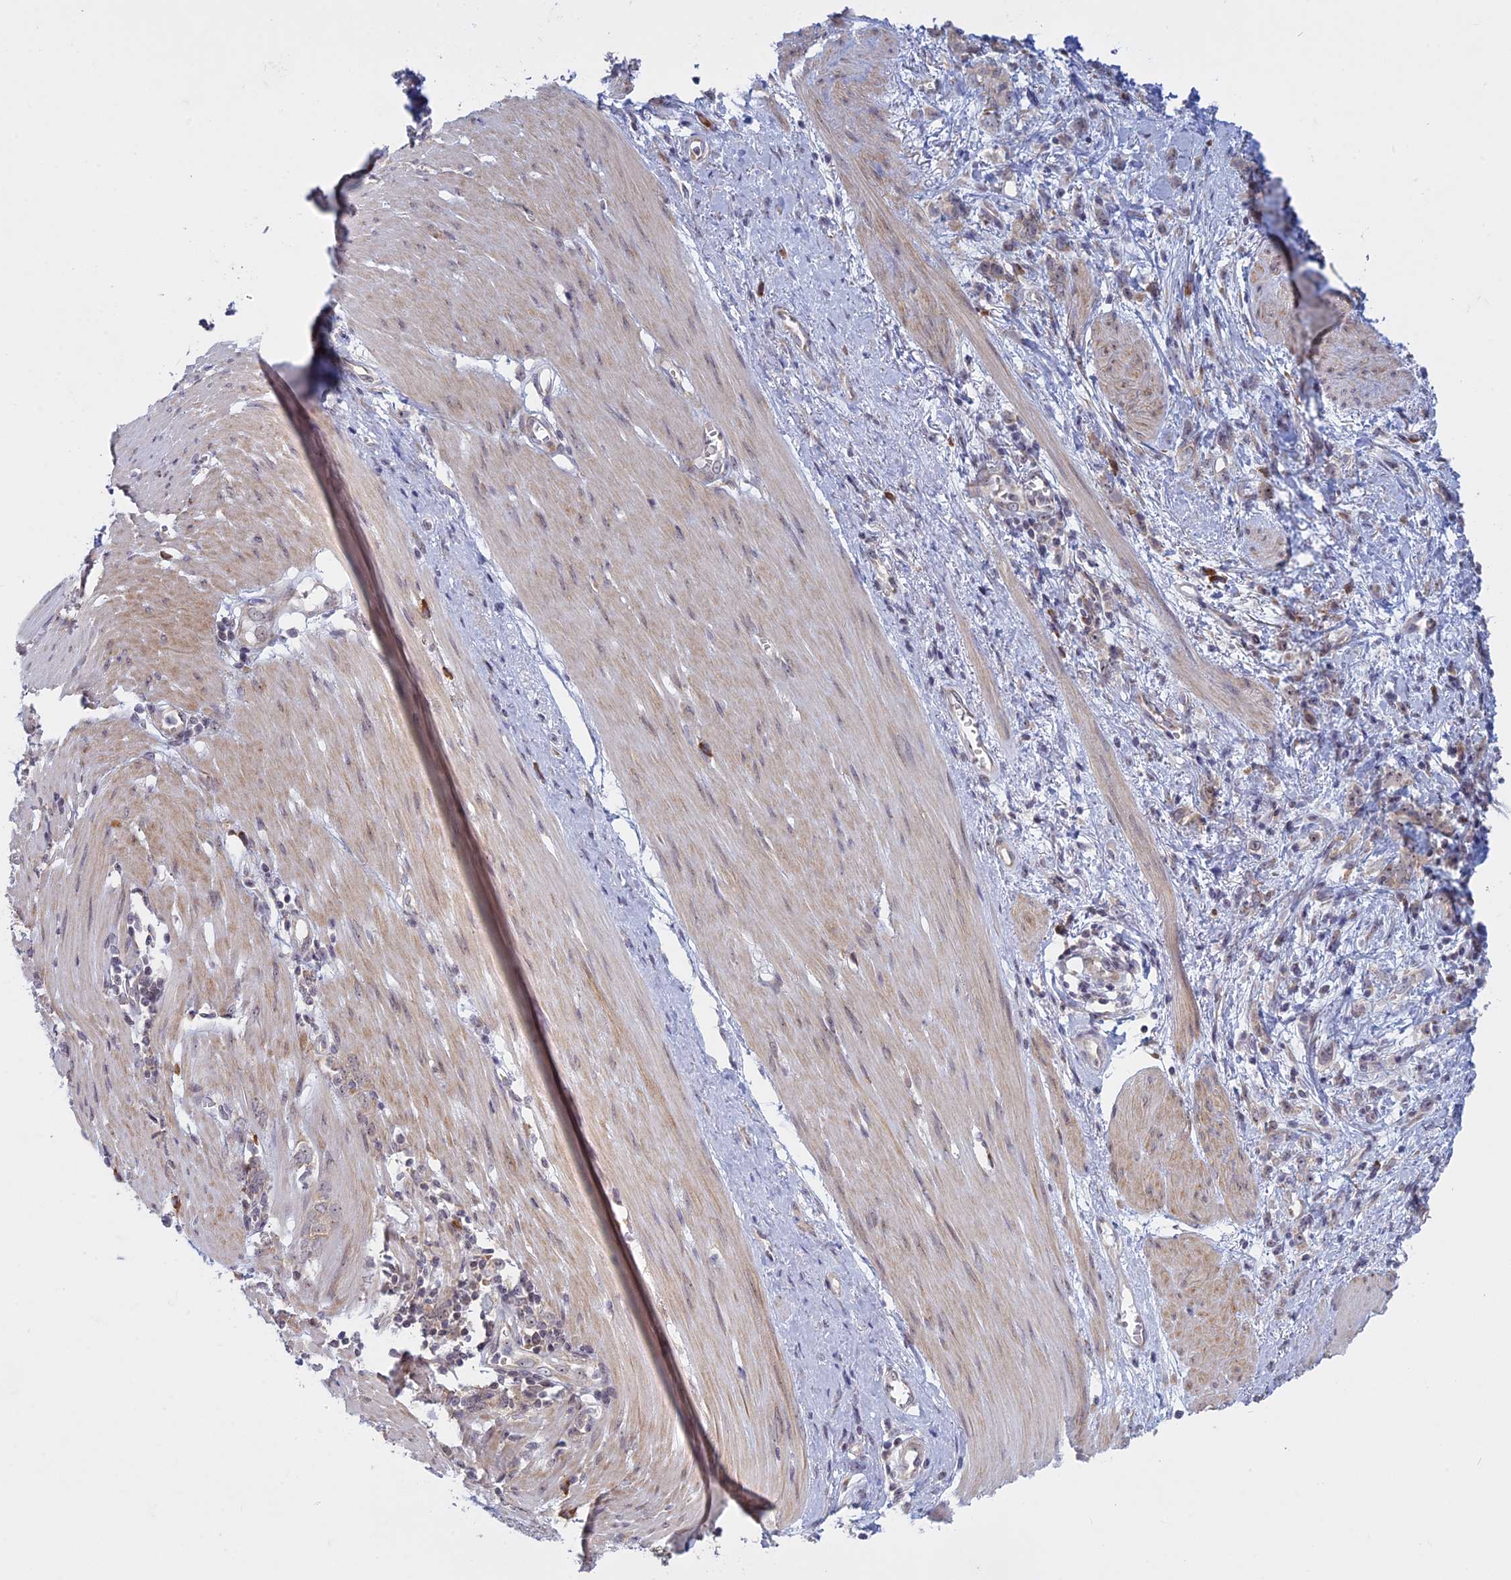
{"staining": {"intensity": "negative", "quantity": "none", "location": "none"}, "tissue": "stomach cancer", "cell_type": "Tumor cells", "image_type": "cancer", "snomed": [{"axis": "morphology", "description": "Adenocarcinoma, NOS"}, {"axis": "topography", "description": "Stomach"}], "caption": "High magnification brightfield microscopy of adenocarcinoma (stomach) stained with DAB (3,3'-diaminobenzidine) (brown) and counterstained with hematoxylin (blue): tumor cells show no significant positivity. Nuclei are stained in blue.", "gene": "RPS19BP1", "patient": {"sex": "female", "age": 76}}